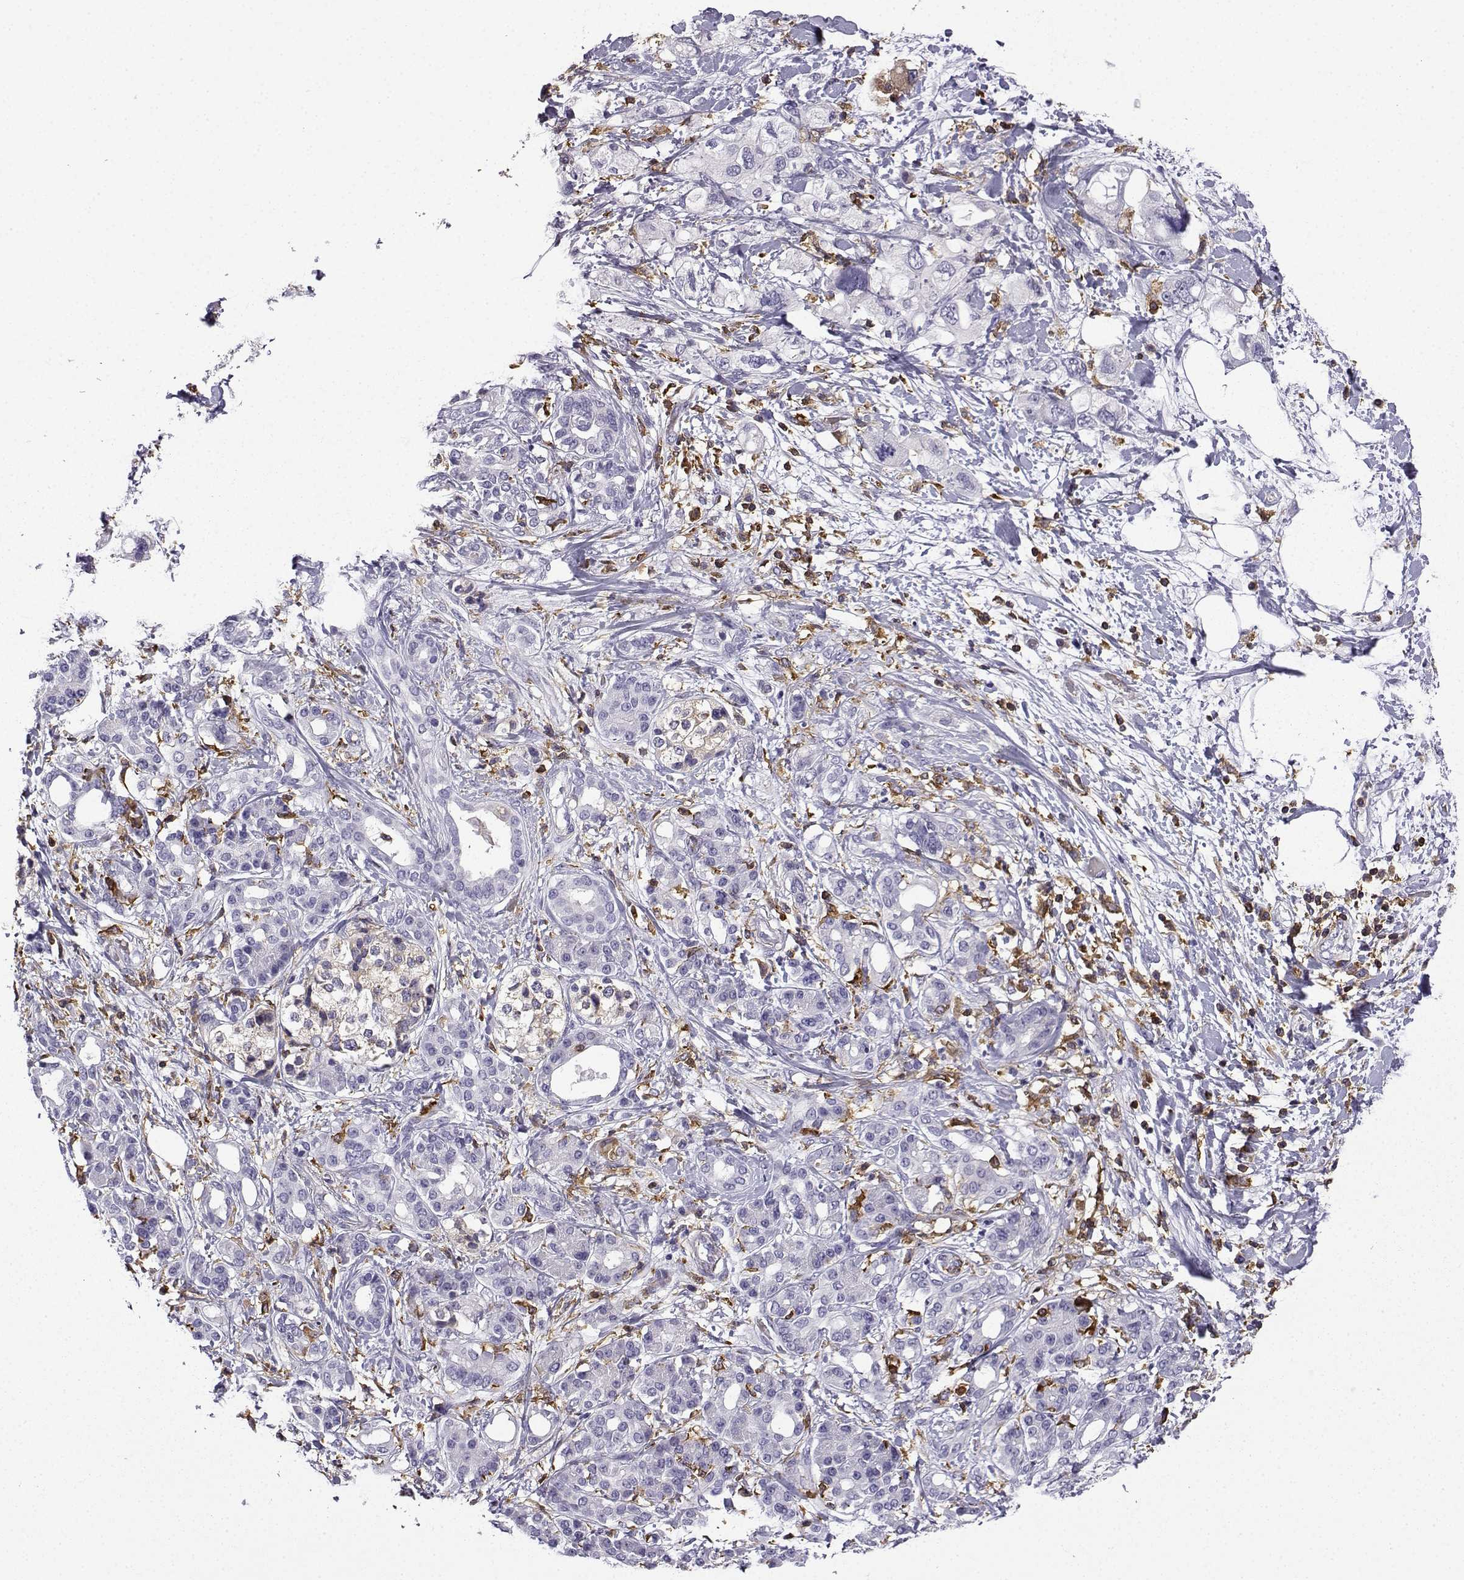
{"staining": {"intensity": "negative", "quantity": "none", "location": "none"}, "tissue": "pancreatic cancer", "cell_type": "Tumor cells", "image_type": "cancer", "snomed": [{"axis": "morphology", "description": "Adenocarcinoma, NOS"}, {"axis": "topography", "description": "Pancreas"}], "caption": "A histopathology image of pancreatic adenocarcinoma stained for a protein demonstrates no brown staining in tumor cells.", "gene": "DOCK10", "patient": {"sex": "female", "age": 56}}